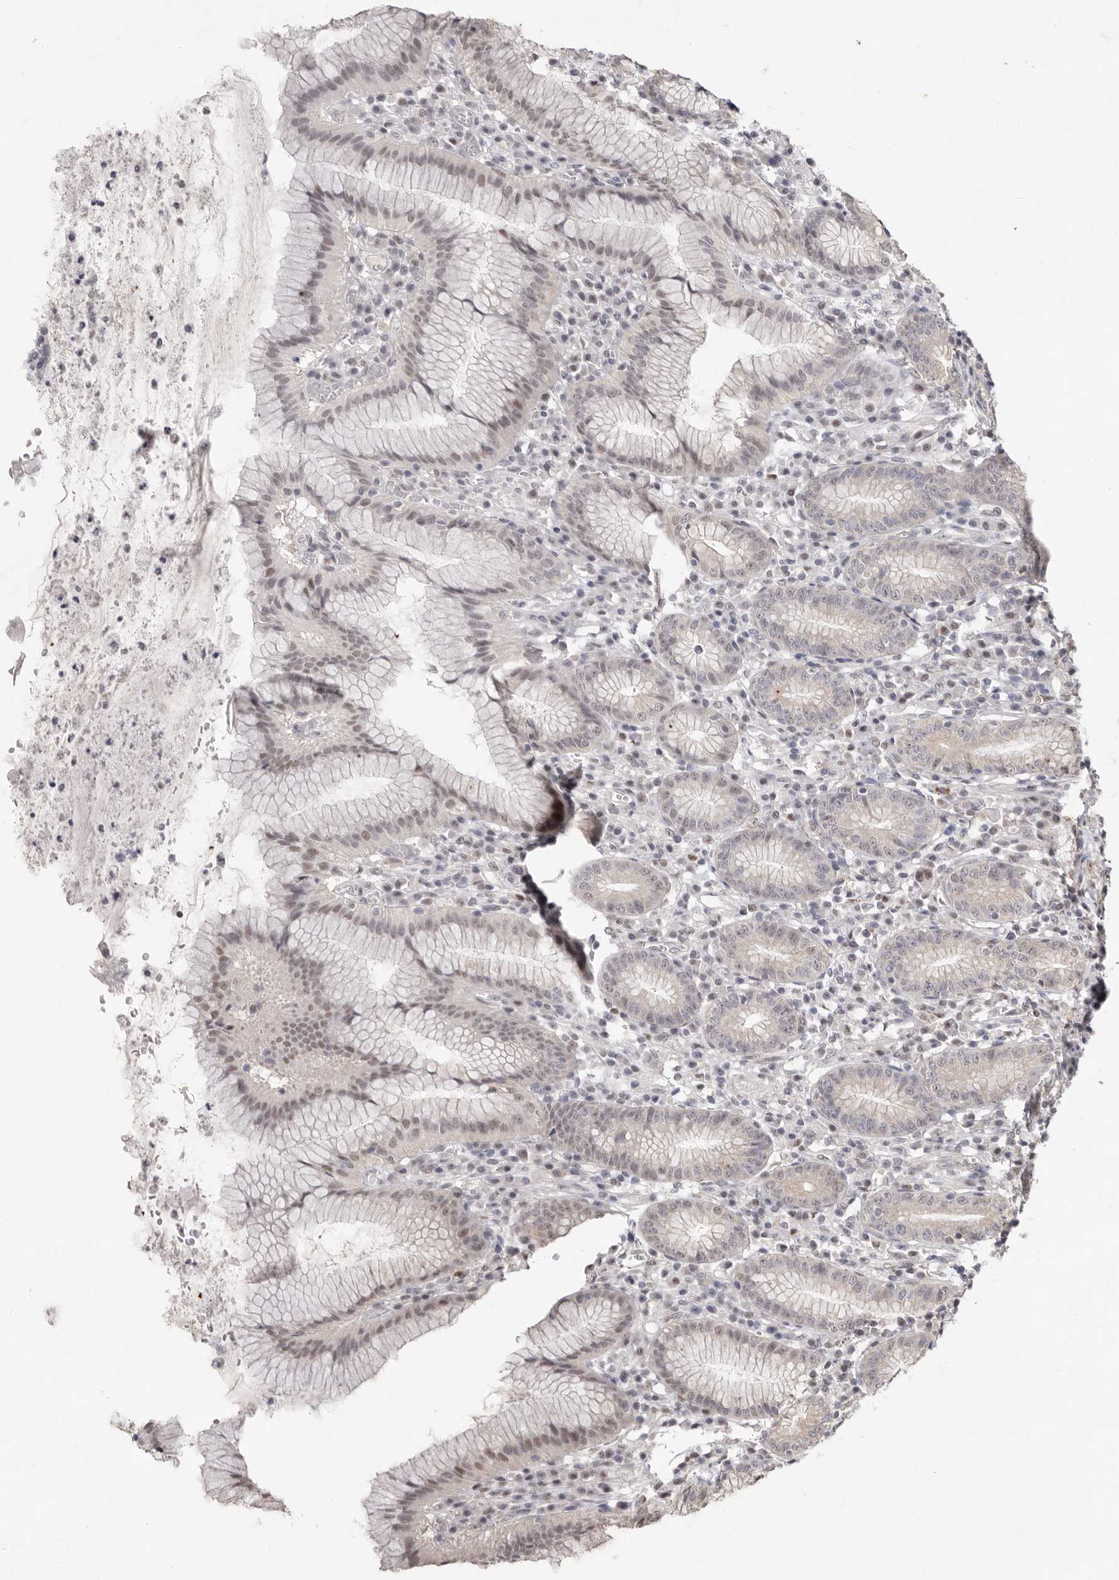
{"staining": {"intensity": "weak", "quantity": "25%-75%", "location": "nuclear"}, "tissue": "stomach", "cell_type": "Glandular cells", "image_type": "normal", "snomed": [{"axis": "morphology", "description": "Normal tissue, NOS"}, {"axis": "topography", "description": "Stomach"}], "caption": "An immunohistochemistry (IHC) photomicrograph of normal tissue is shown. Protein staining in brown shows weak nuclear positivity in stomach within glandular cells. Using DAB (3,3'-diaminobenzidine) (brown) and hematoxylin (blue) stains, captured at high magnification using brightfield microscopy.", "gene": "TADA1", "patient": {"sex": "male", "age": 55}}